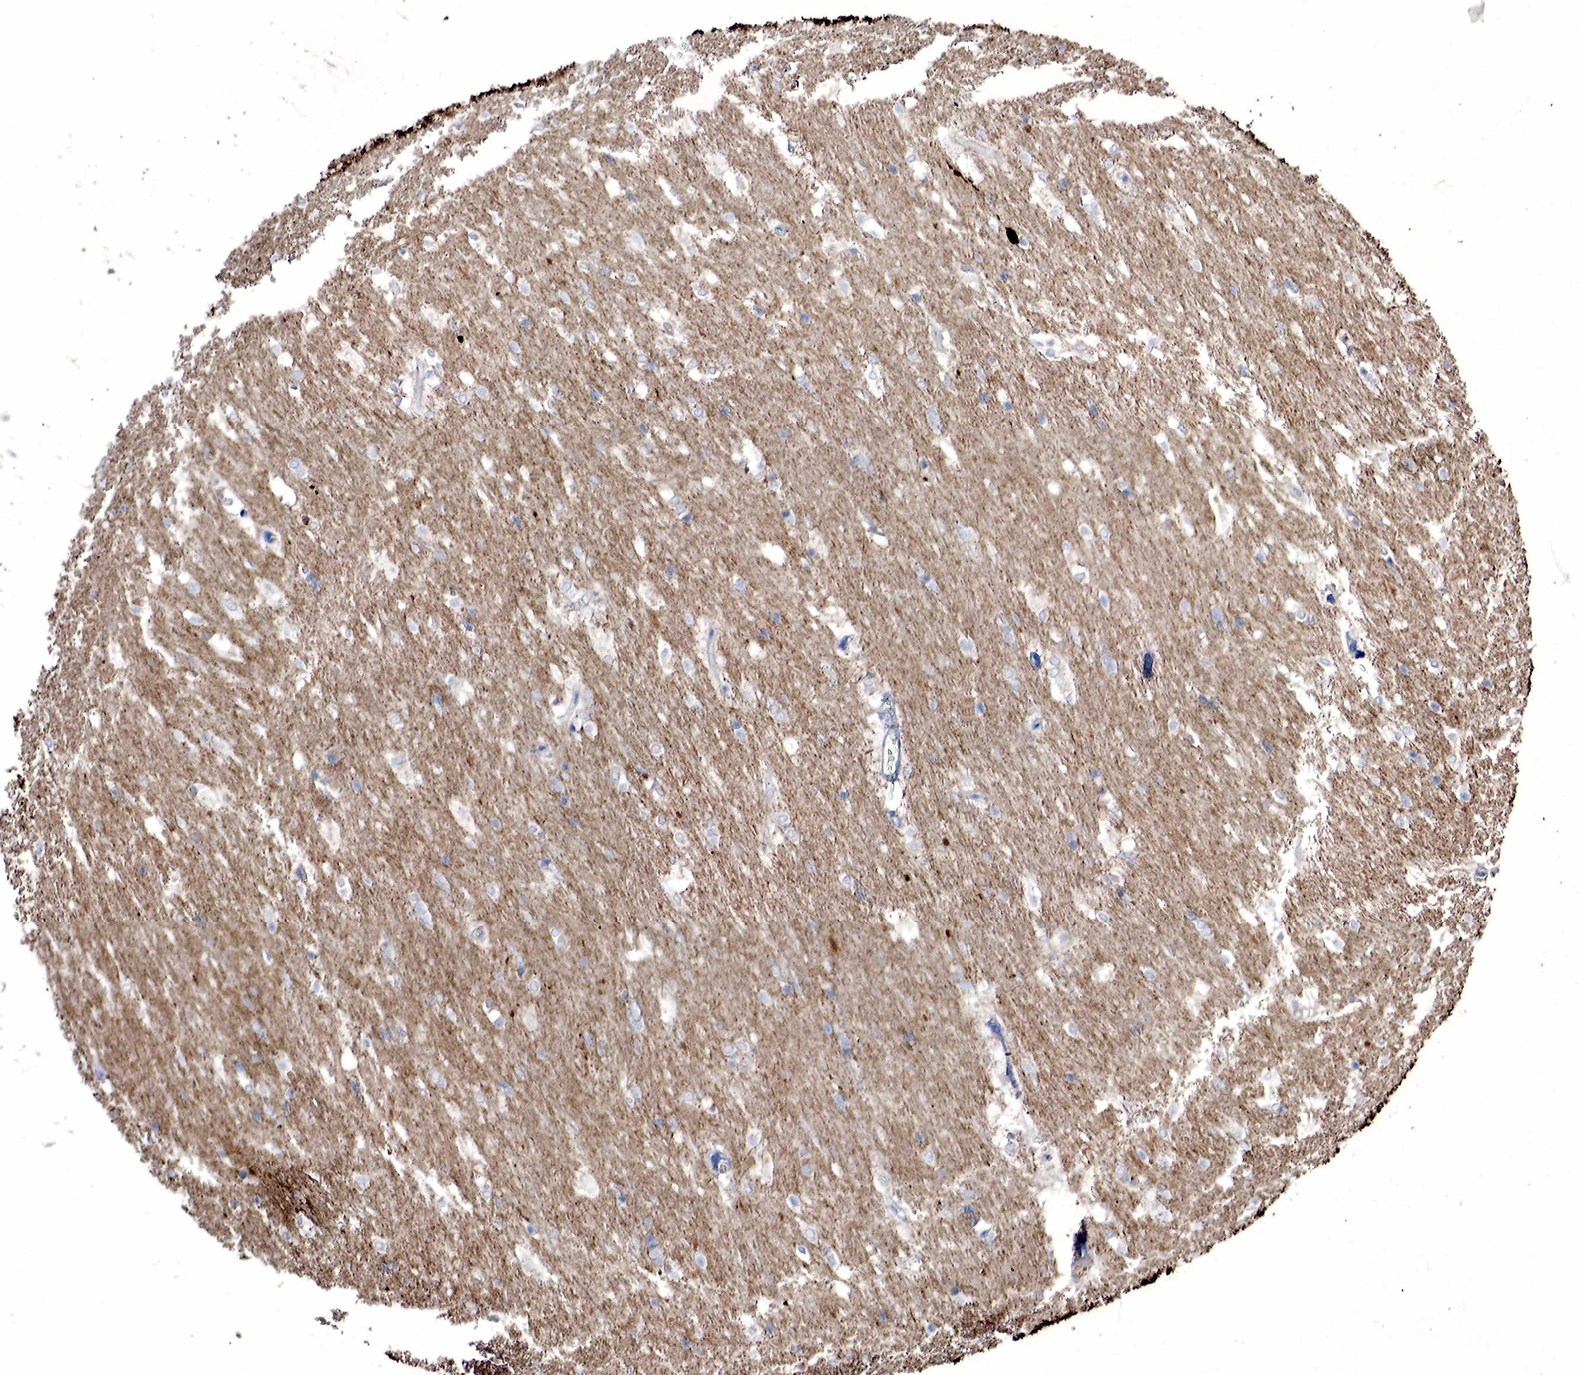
{"staining": {"intensity": "negative", "quantity": "none", "location": "none"}, "tissue": "caudate", "cell_type": "Glial cells", "image_type": "normal", "snomed": [{"axis": "morphology", "description": "Normal tissue, NOS"}, {"axis": "topography", "description": "Lateral ventricle wall"}], "caption": "High power microscopy micrograph of an immunohistochemistry image of unremarkable caudate, revealing no significant positivity in glial cells.", "gene": "SYP", "patient": {"sex": "female", "age": 19}}